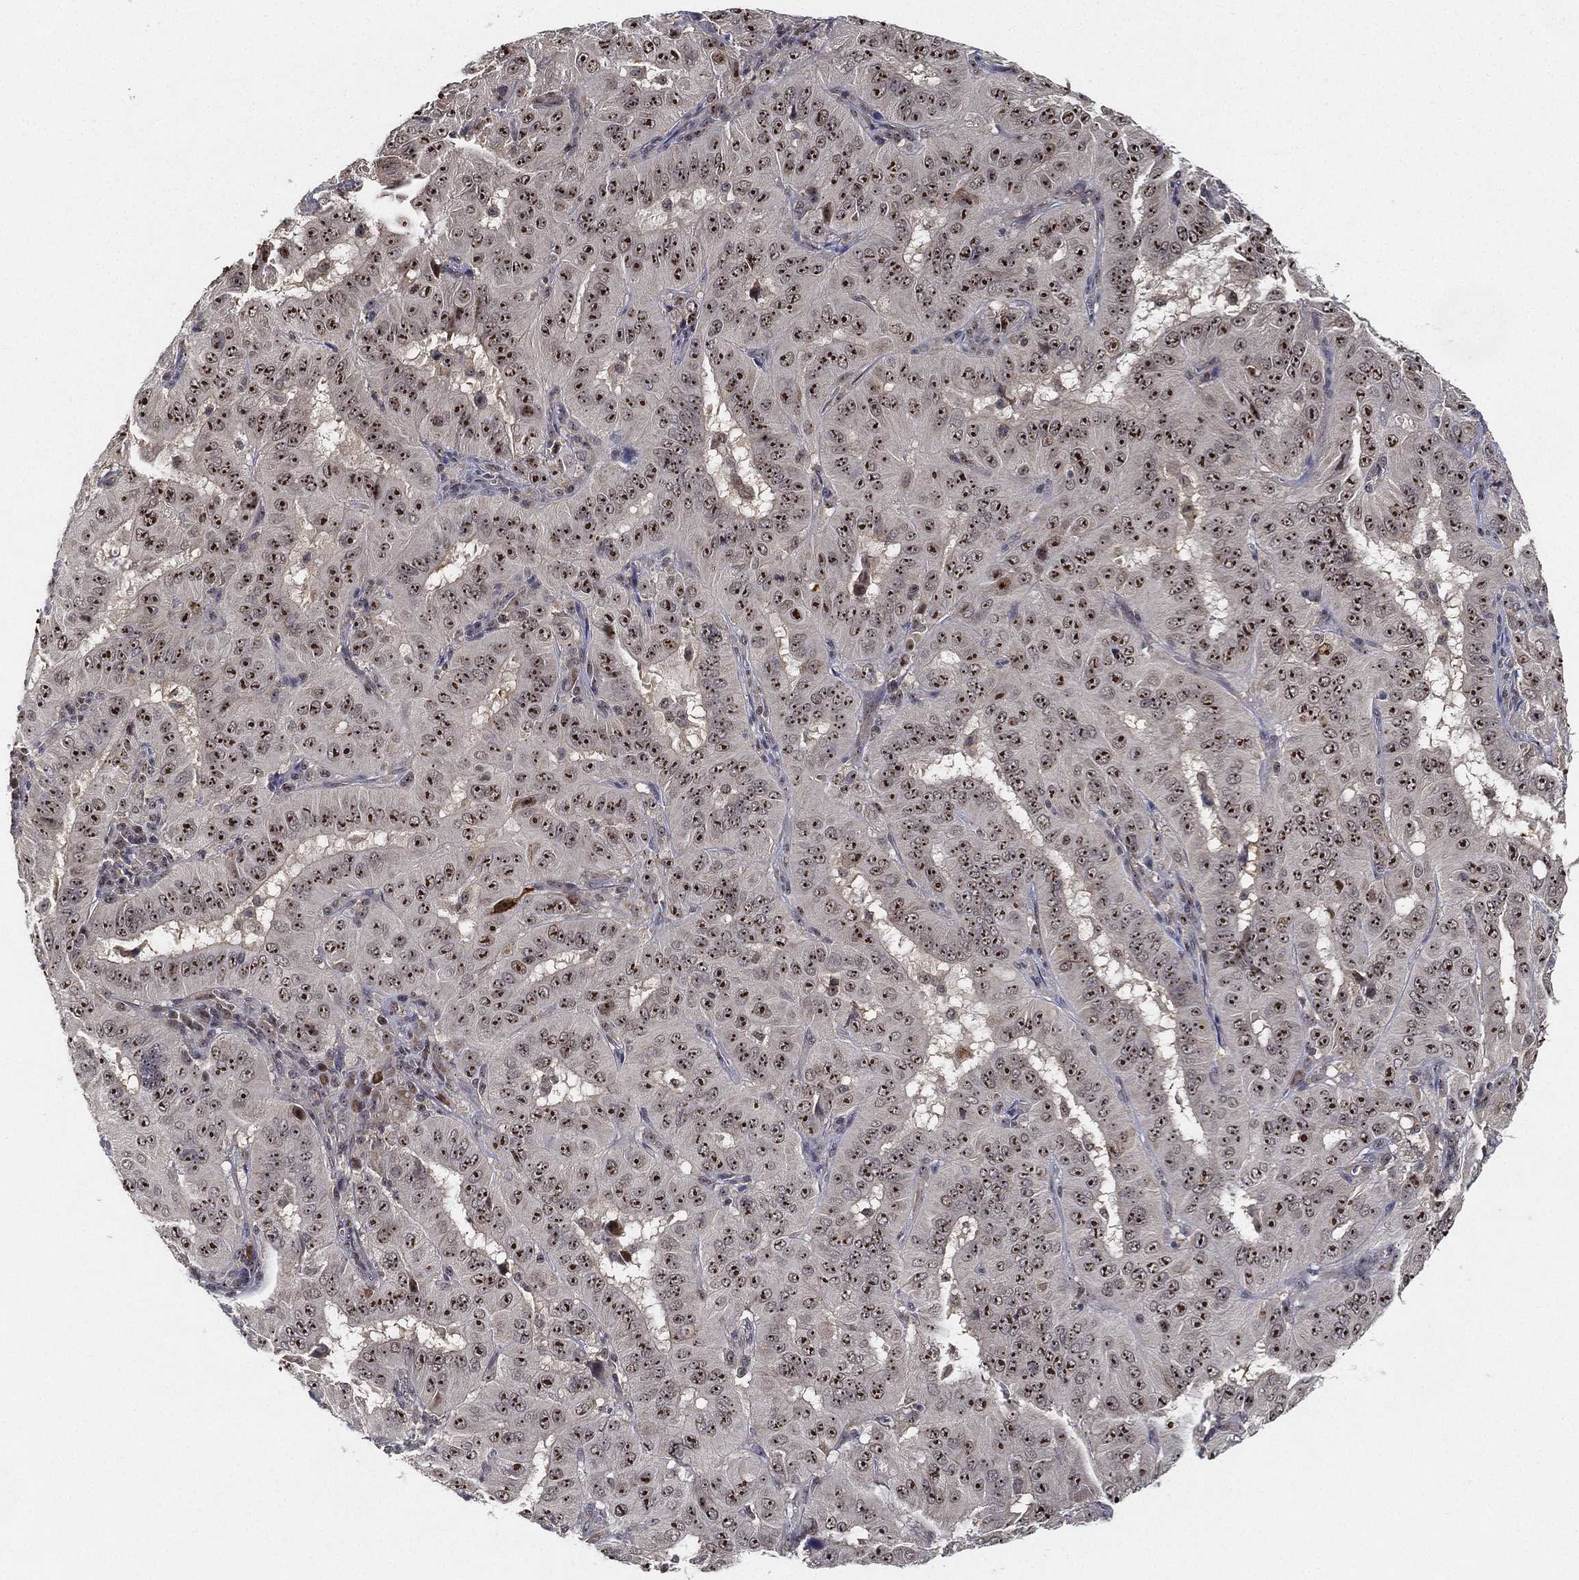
{"staining": {"intensity": "strong", "quantity": ">75%", "location": "nuclear"}, "tissue": "pancreatic cancer", "cell_type": "Tumor cells", "image_type": "cancer", "snomed": [{"axis": "morphology", "description": "Adenocarcinoma, NOS"}, {"axis": "topography", "description": "Pancreas"}], "caption": "Tumor cells exhibit strong nuclear staining in about >75% of cells in pancreatic cancer.", "gene": "PPP1R16B", "patient": {"sex": "male", "age": 63}}